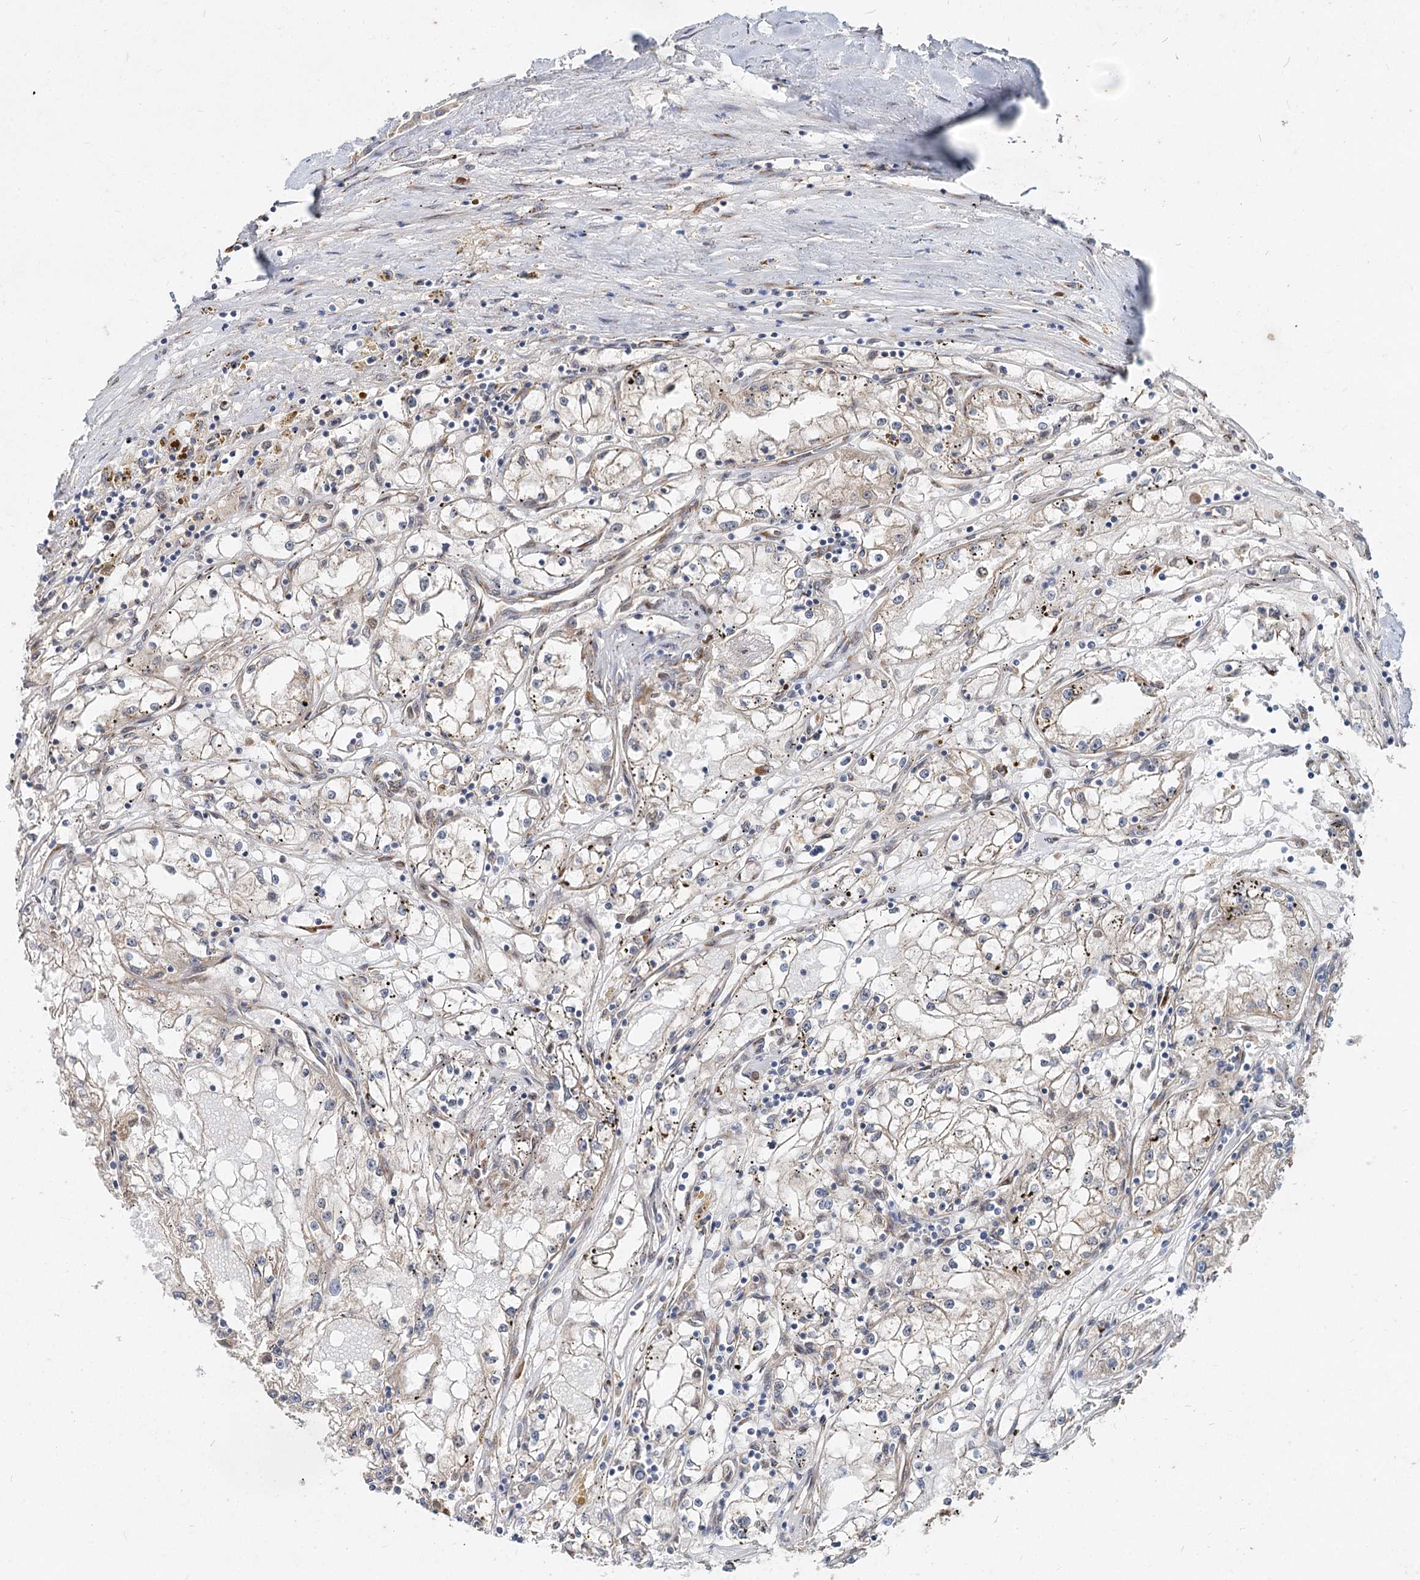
{"staining": {"intensity": "negative", "quantity": "none", "location": "none"}, "tissue": "renal cancer", "cell_type": "Tumor cells", "image_type": "cancer", "snomed": [{"axis": "morphology", "description": "Adenocarcinoma, NOS"}, {"axis": "topography", "description": "Kidney"}], "caption": "This is an IHC histopathology image of human renal cancer. There is no staining in tumor cells.", "gene": "SPART", "patient": {"sex": "male", "age": 56}}